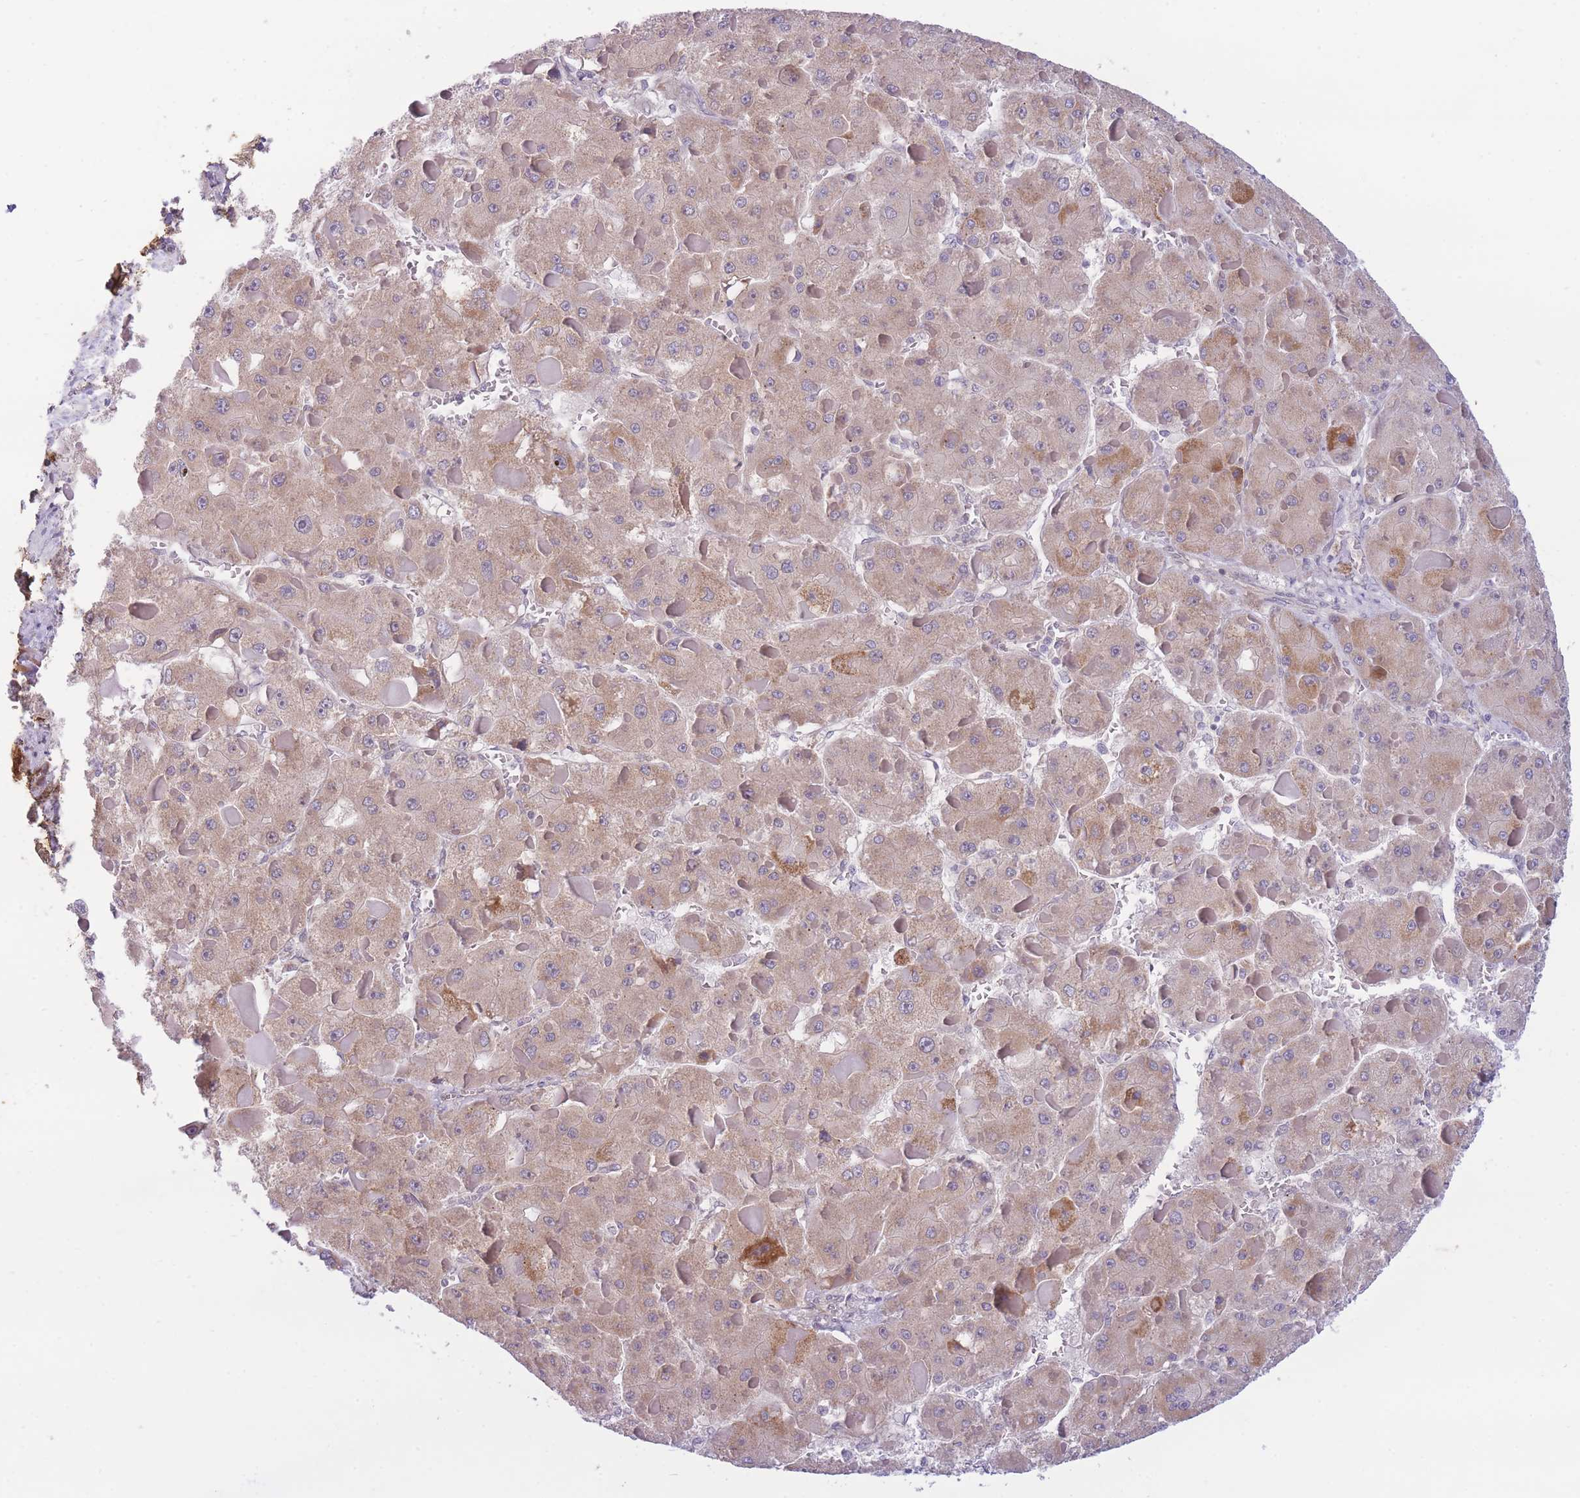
{"staining": {"intensity": "weak", "quantity": ">75%", "location": "cytoplasmic/membranous"}, "tissue": "liver cancer", "cell_type": "Tumor cells", "image_type": "cancer", "snomed": [{"axis": "morphology", "description": "Carcinoma, Hepatocellular, NOS"}, {"axis": "topography", "description": "Liver"}], "caption": "Tumor cells reveal weak cytoplasmic/membranous staining in approximately >75% of cells in liver cancer.", "gene": "CDC25B", "patient": {"sex": "female", "age": 73}}